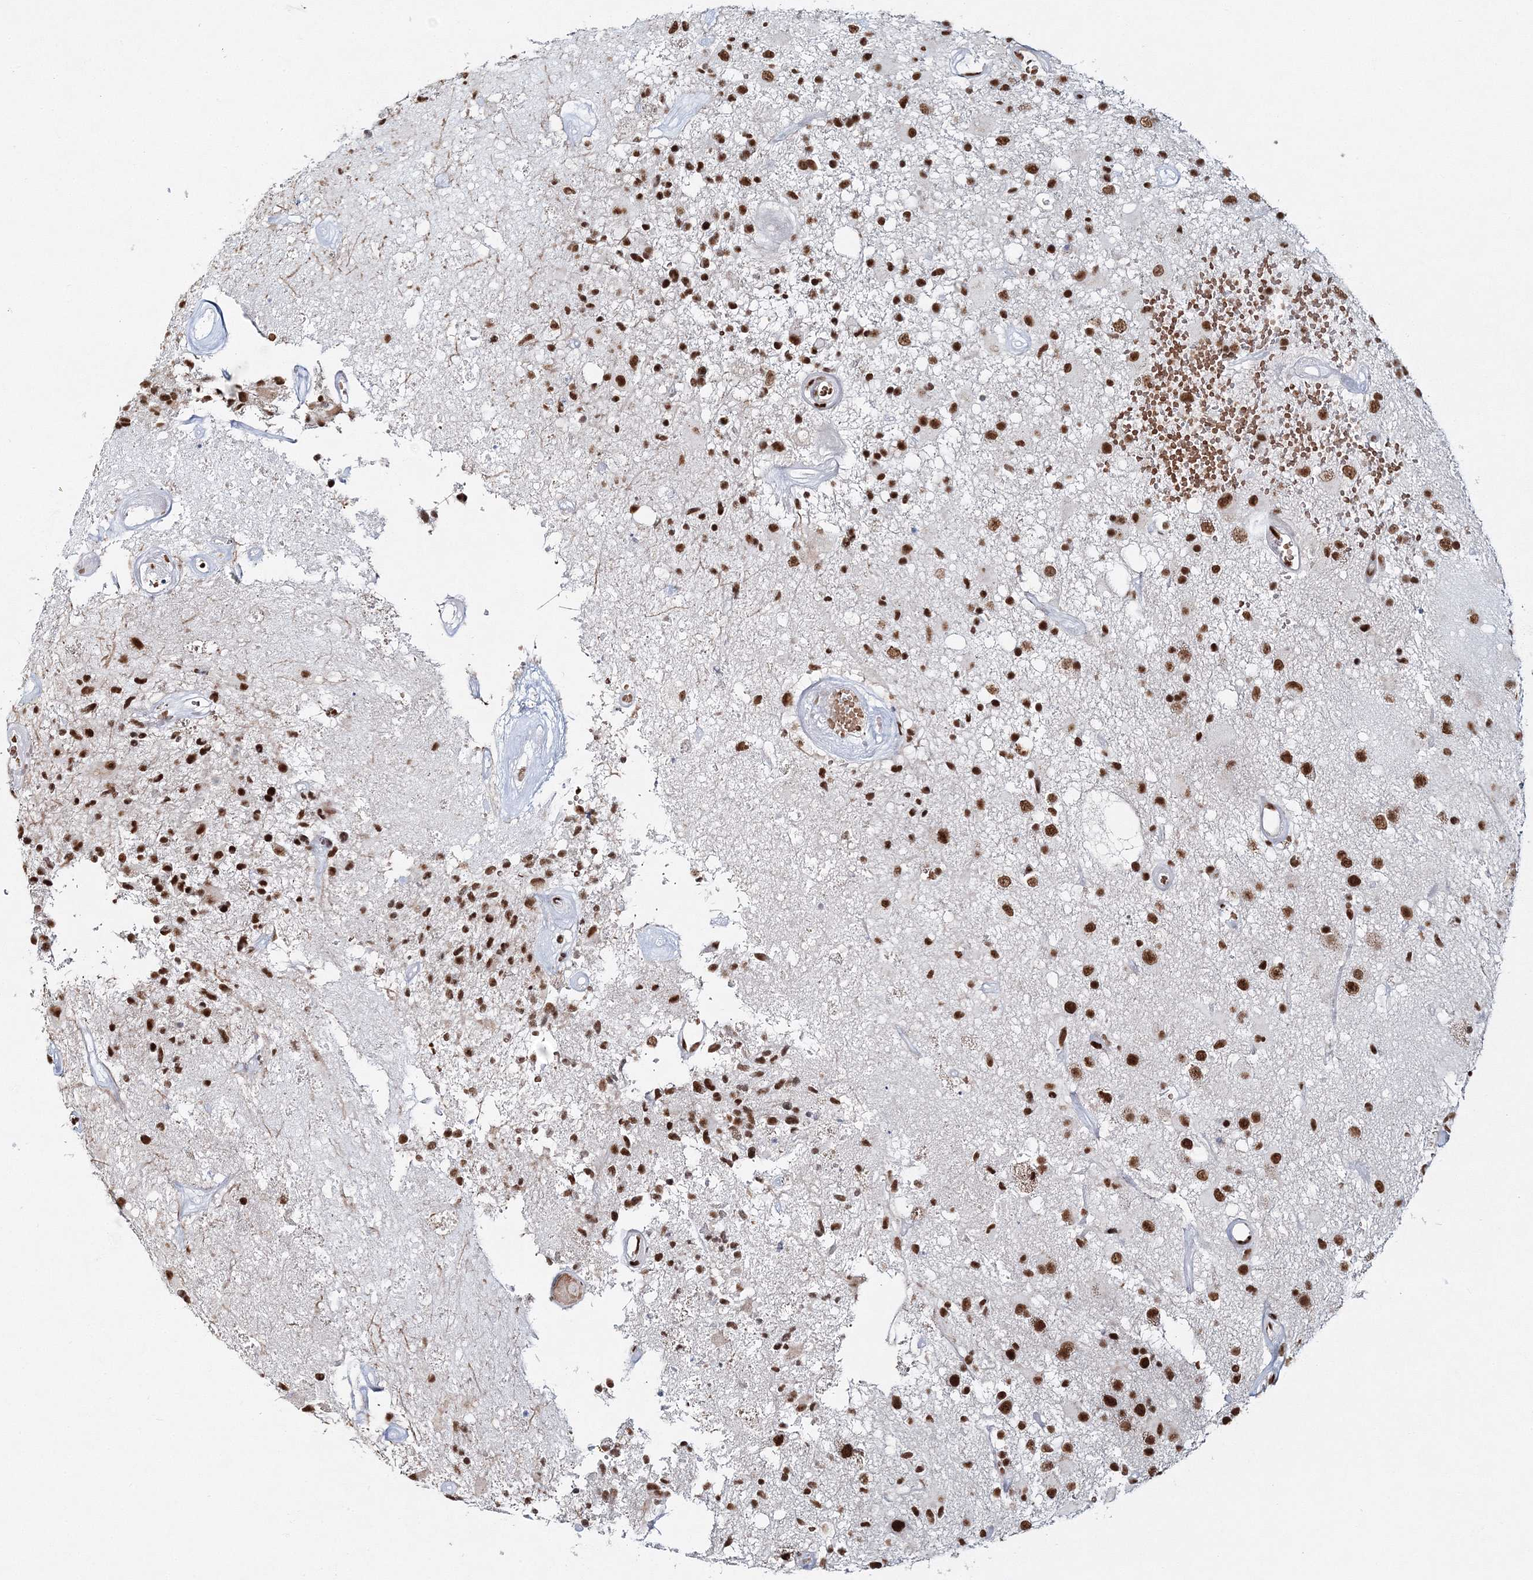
{"staining": {"intensity": "moderate", "quantity": ">75%", "location": "nuclear"}, "tissue": "glioma", "cell_type": "Tumor cells", "image_type": "cancer", "snomed": [{"axis": "morphology", "description": "Glioma, malignant, High grade"}, {"axis": "morphology", "description": "Glioblastoma, NOS"}, {"axis": "topography", "description": "Brain"}], "caption": "Tumor cells show moderate nuclear staining in about >75% of cells in glioma. (brown staining indicates protein expression, while blue staining denotes nuclei).", "gene": "QRICH1", "patient": {"sex": "male", "age": 60}}